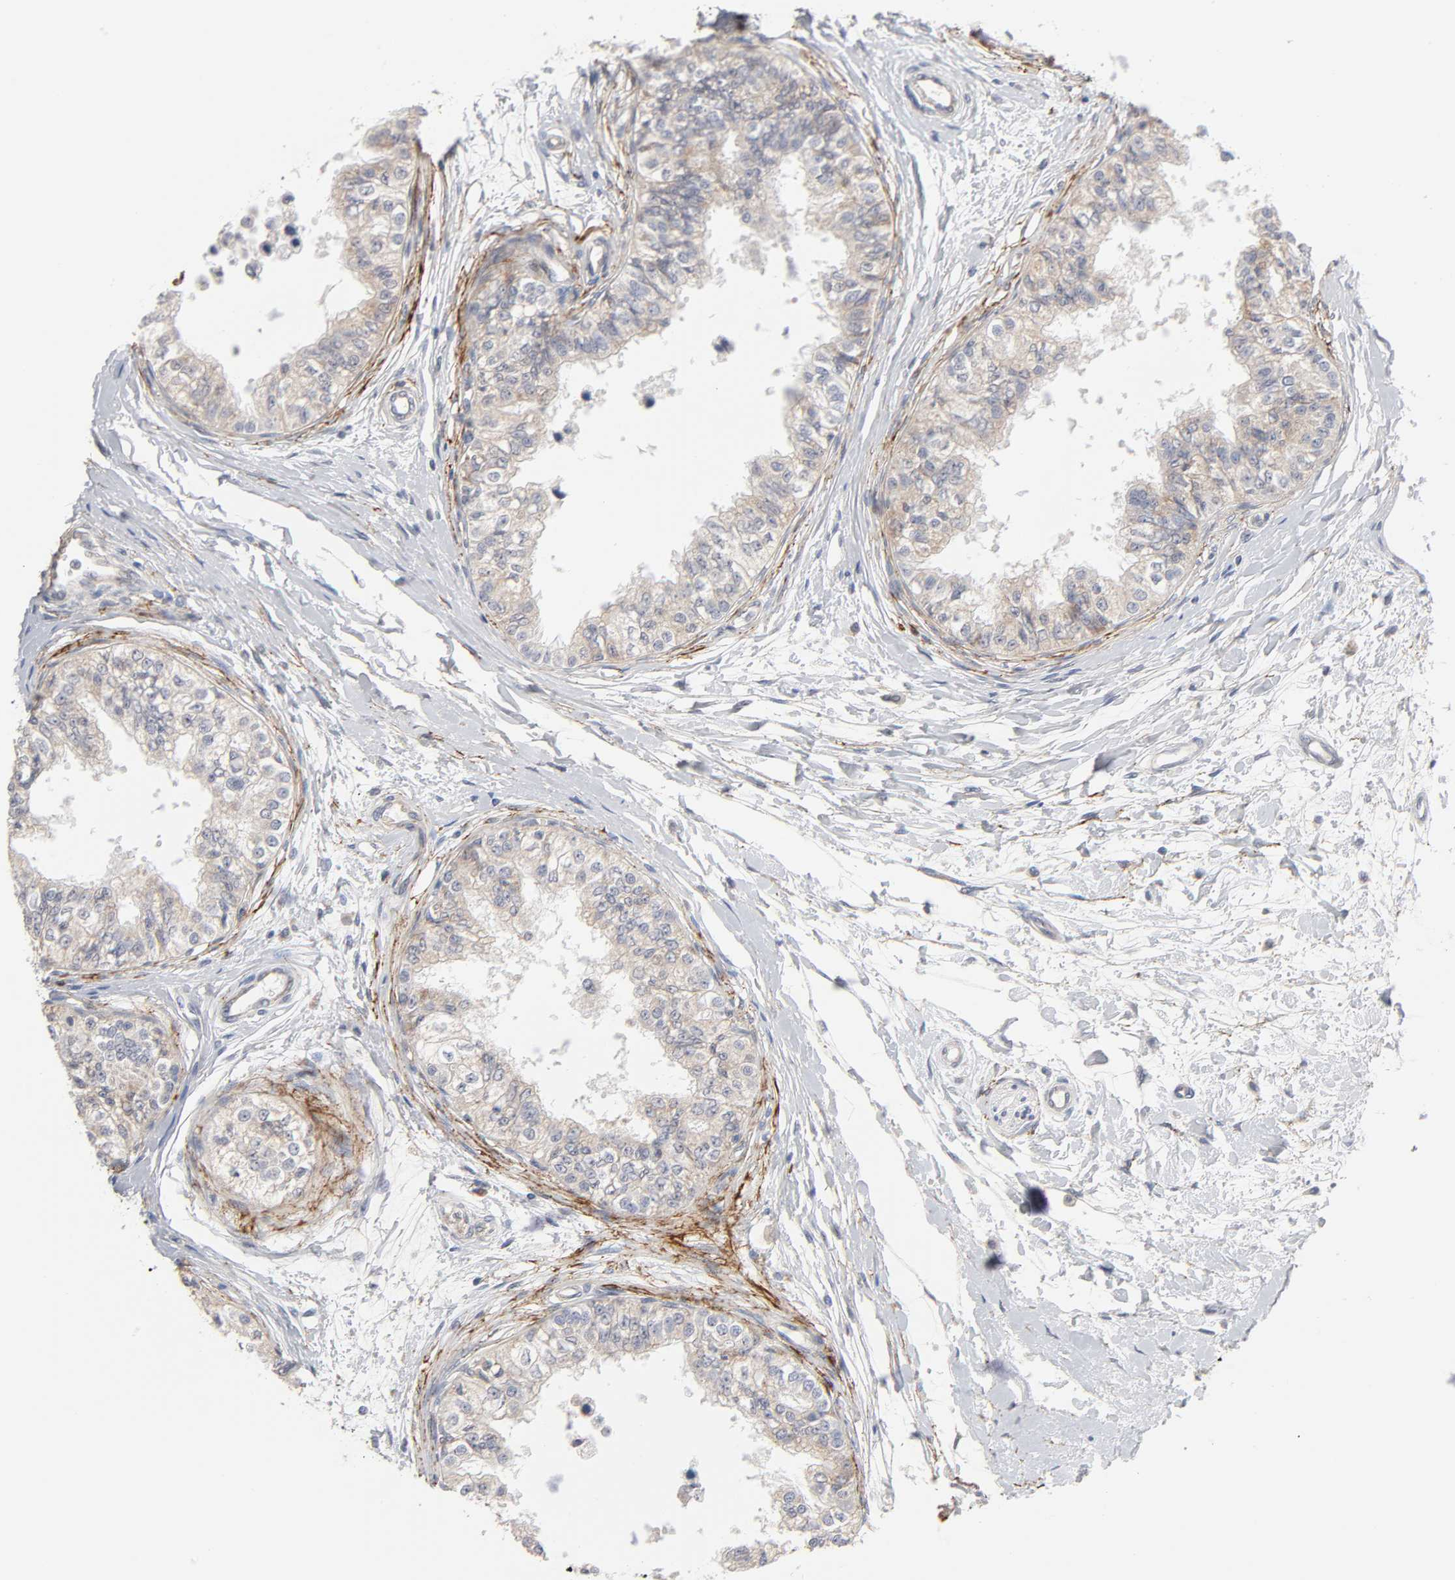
{"staining": {"intensity": "weak", "quantity": ">75%", "location": "cytoplasmic/membranous"}, "tissue": "epididymis", "cell_type": "Glandular cells", "image_type": "normal", "snomed": [{"axis": "morphology", "description": "Normal tissue, NOS"}, {"axis": "morphology", "description": "Adenocarcinoma, metastatic, NOS"}, {"axis": "topography", "description": "Testis"}, {"axis": "topography", "description": "Epididymis"}], "caption": "This micrograph shows immunohistochemistry staining of normal human epididymis, with low weak cytoplasmic/membranous expression in approximately >75% of glandular cells.", "gene": "IL4R", "patient": {"sex": "male", "age": 26}}